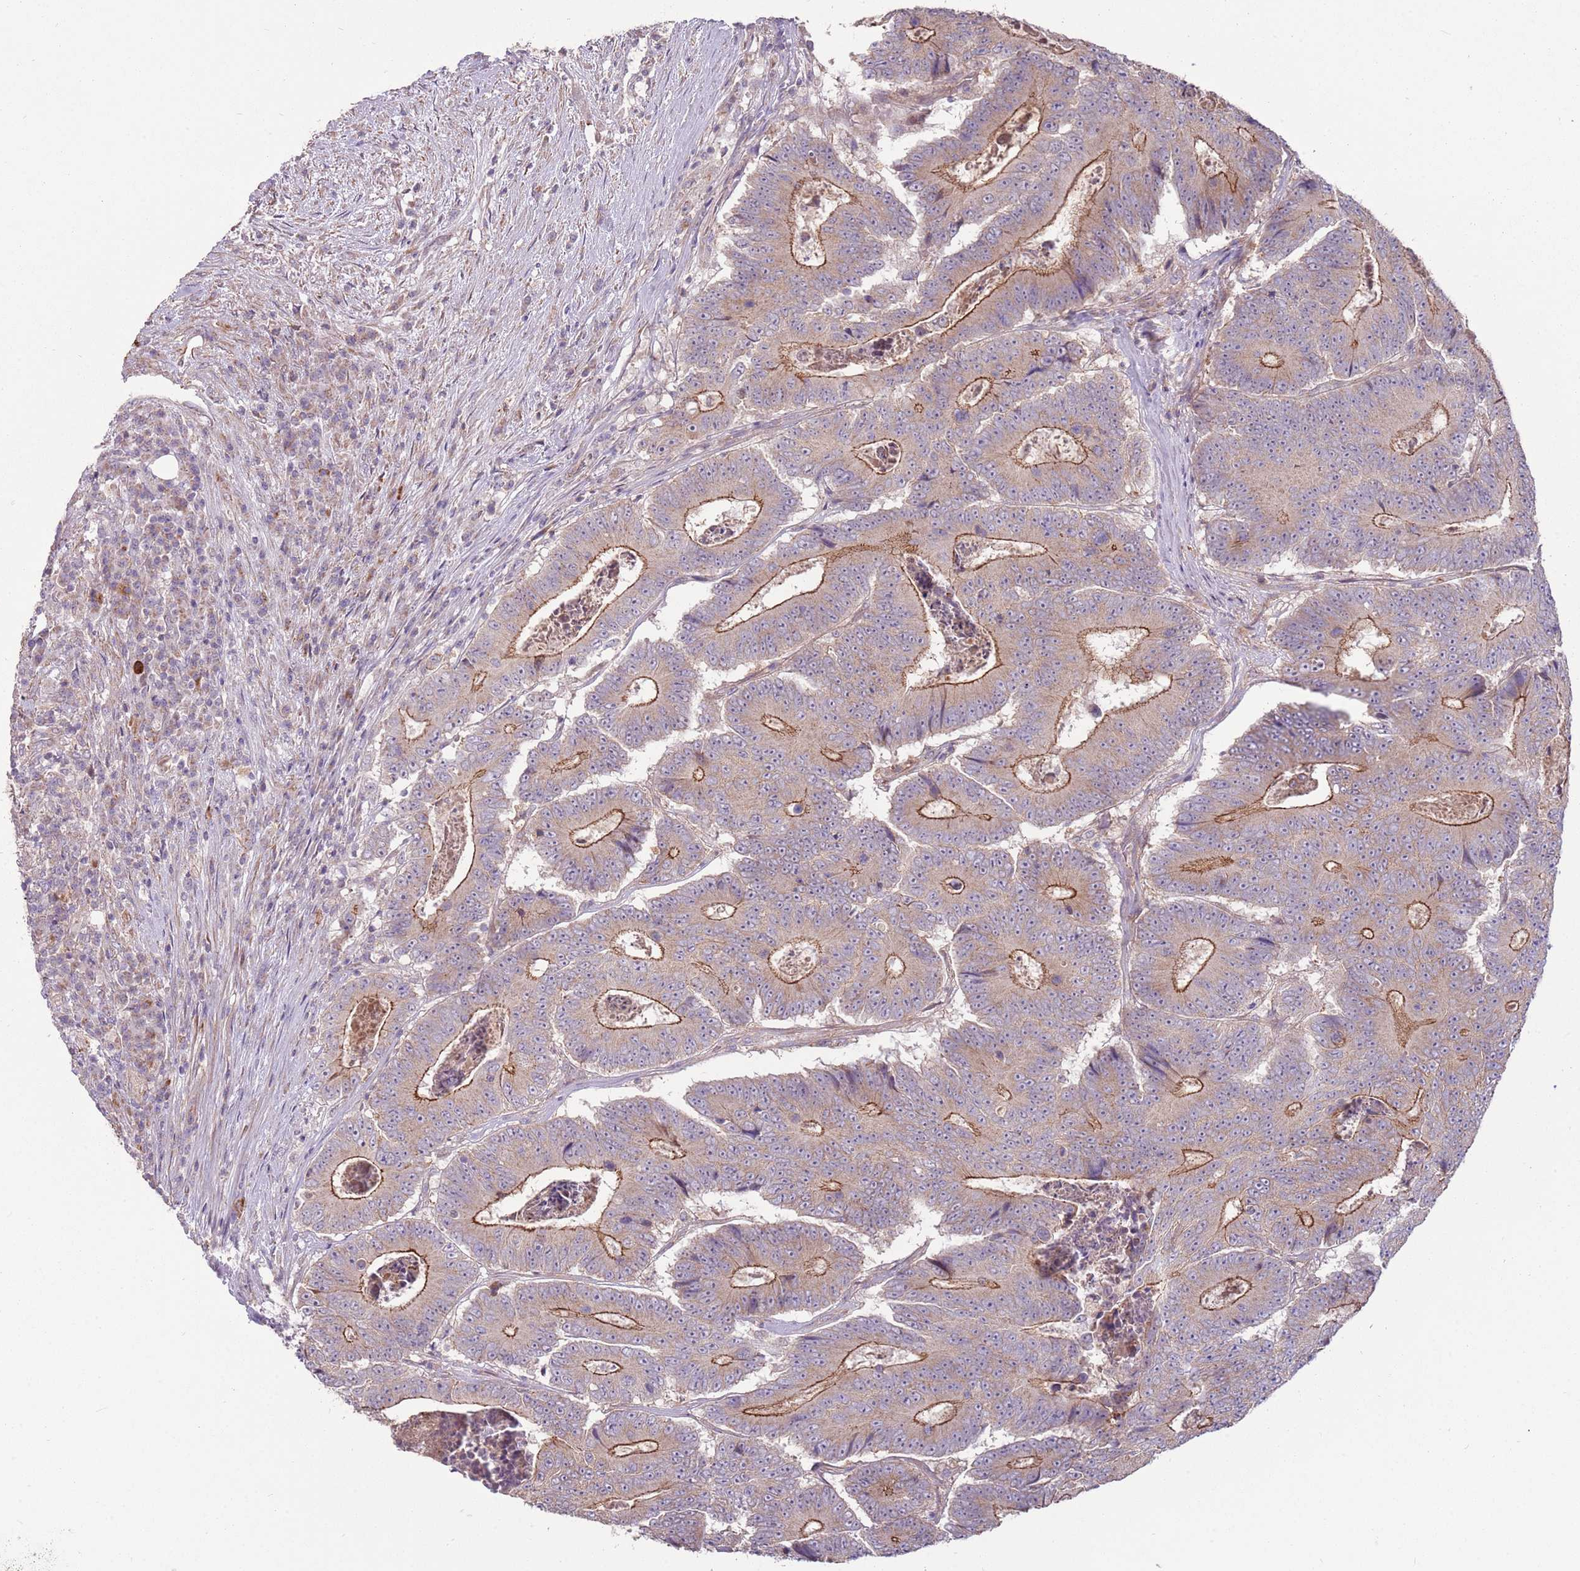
{"staining": {"intensity": "moderate", "quantity": "25%-75%", "location": "cytoplasmic/membranous"}, "tissue": "colorectal cancer", "cell_type": "Tumor cells", "image_type": "cancer", "snomed": [{"axis": "morphology", "description": "Adenocarcinoma, NOS"}, {"axis": "topography", "description": "Colon"}], "caption": "Immunohistochemical staining of human colorectal cancer displays medium levels of moderate cytoplasmic/membranous protein staining in about 25%-75% of tumor cells. The protein is shown in brown color, while the nuclei are stained blue.", "gene": "SPATA31D1", "patient": {"sex": "male", "age": 83}}